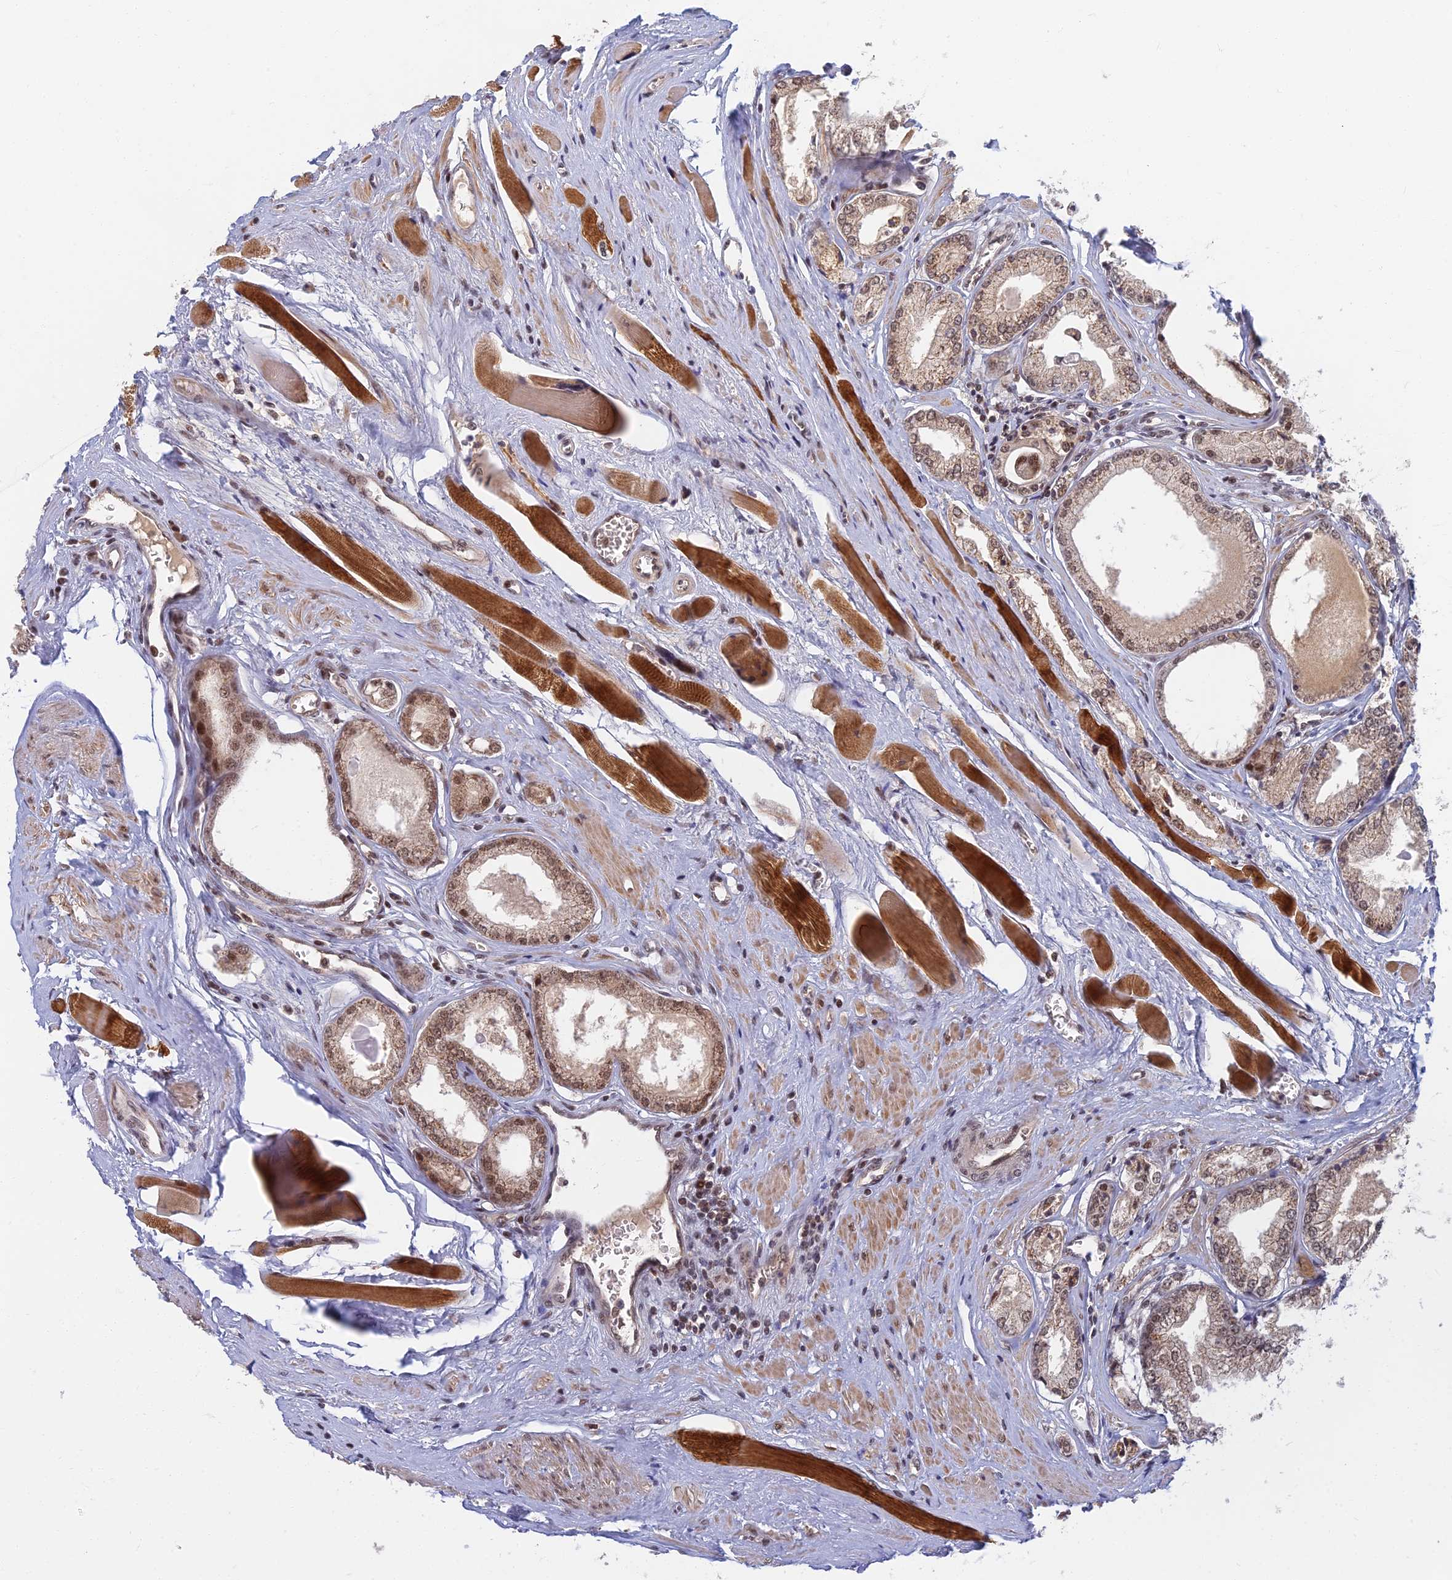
{"staining": {"intensity": "moderate", "quantity": ">75%", "location": "cytoplasmic/membranous,nuclear"}, "tissue": "prostate cancer", "cell_type": "Tumor cells", "image_type": "cancer", "snomed": [{"axis": "morphology", "description": "Adenocarcinoma, Low grade"}, {"axis": "topography", "description": "Prostate"}], "caption": "Prostate cancer (low-grade adenocarcinoma) tissue reveals moderate cytoplasmic/membranous and nuclear staining in approximately >75% of tumor cells, visualized by immunohistochemistry.", "gene": "TCEA2", "patient": {"sex": "male", "age": 60}}